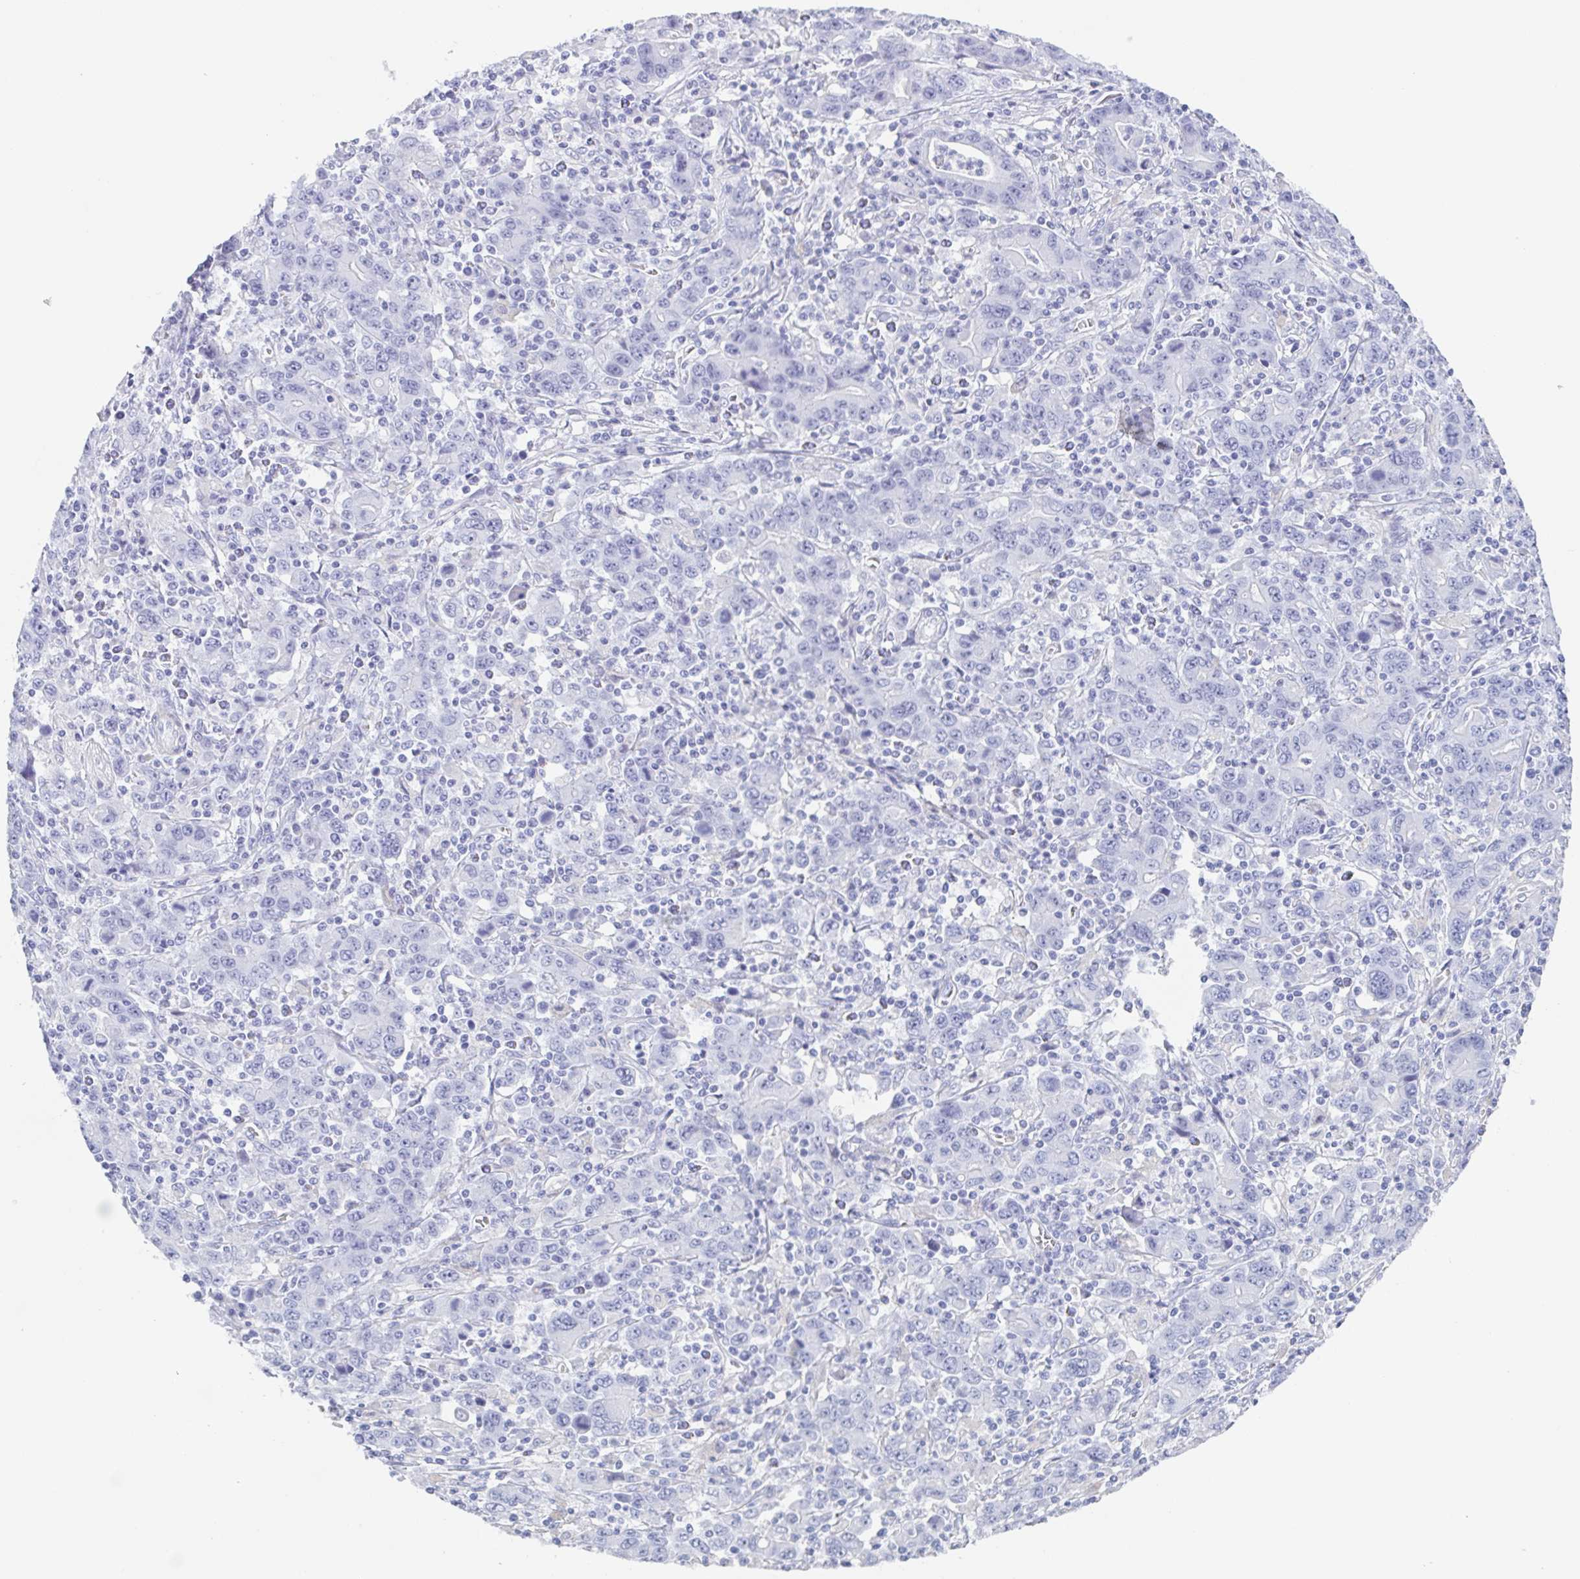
{"staining": {"intensity": "negative", "quantity": "none", "location": "none"}, "tissue": "stomach cancer", "cell_type": "Tumor cells", "image_type": "cancer", "snomed": [{"axis": "morphology", "description": "Adenocarcinoma, NOS"}, {"axis": "topography", "description": "Stomach, upper"}], "caption": "IHC micrograph of neoplastic tissue: human stomach adenocarcinoma stained with DAB (3,3'-diaminobenzidine) shows no significant protein staining in tumor cells.", "gene": "TAGLN3", "patient": {"sex": "male", "age": 69}}